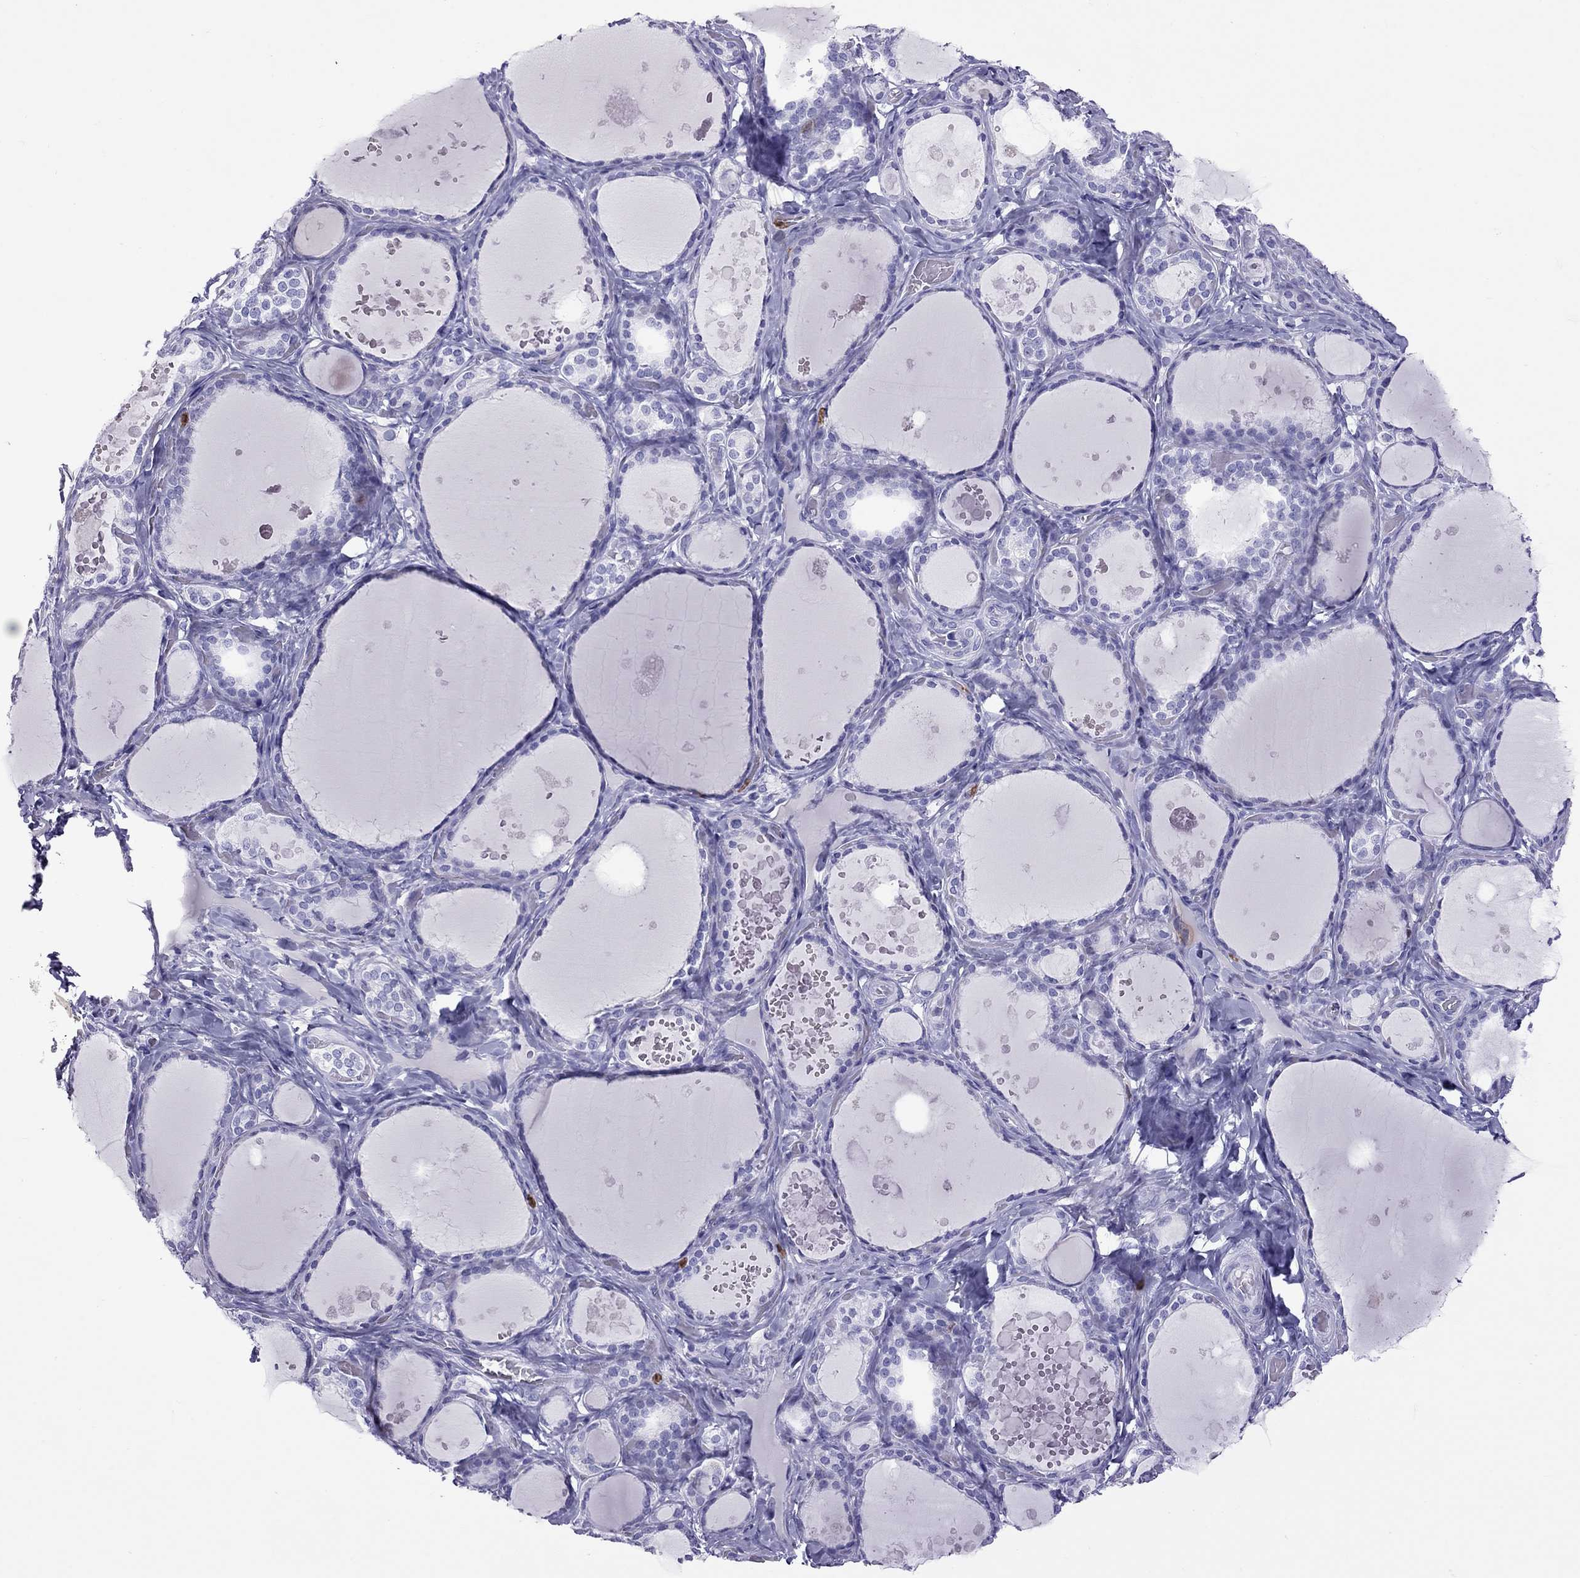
{"staining": {"intensity": "negative", "quantity": "none", "location": "none"}, "tissue": "thyroid gland", "cell_type": "Glandular cells", "image_type": "normal", "snomed": [{"axis": "morphology", "description": "Normal tissue, NOS"}, {"axis": "topography", "description": "Thyroid gland"}], "caption": "DAB immunohistochemical staining of unremarkable thyroid gland demonstrates no significant staining in glandular cells.", "gene": "SLAMF1", "patient": {"sex": "female", "age": 56}}